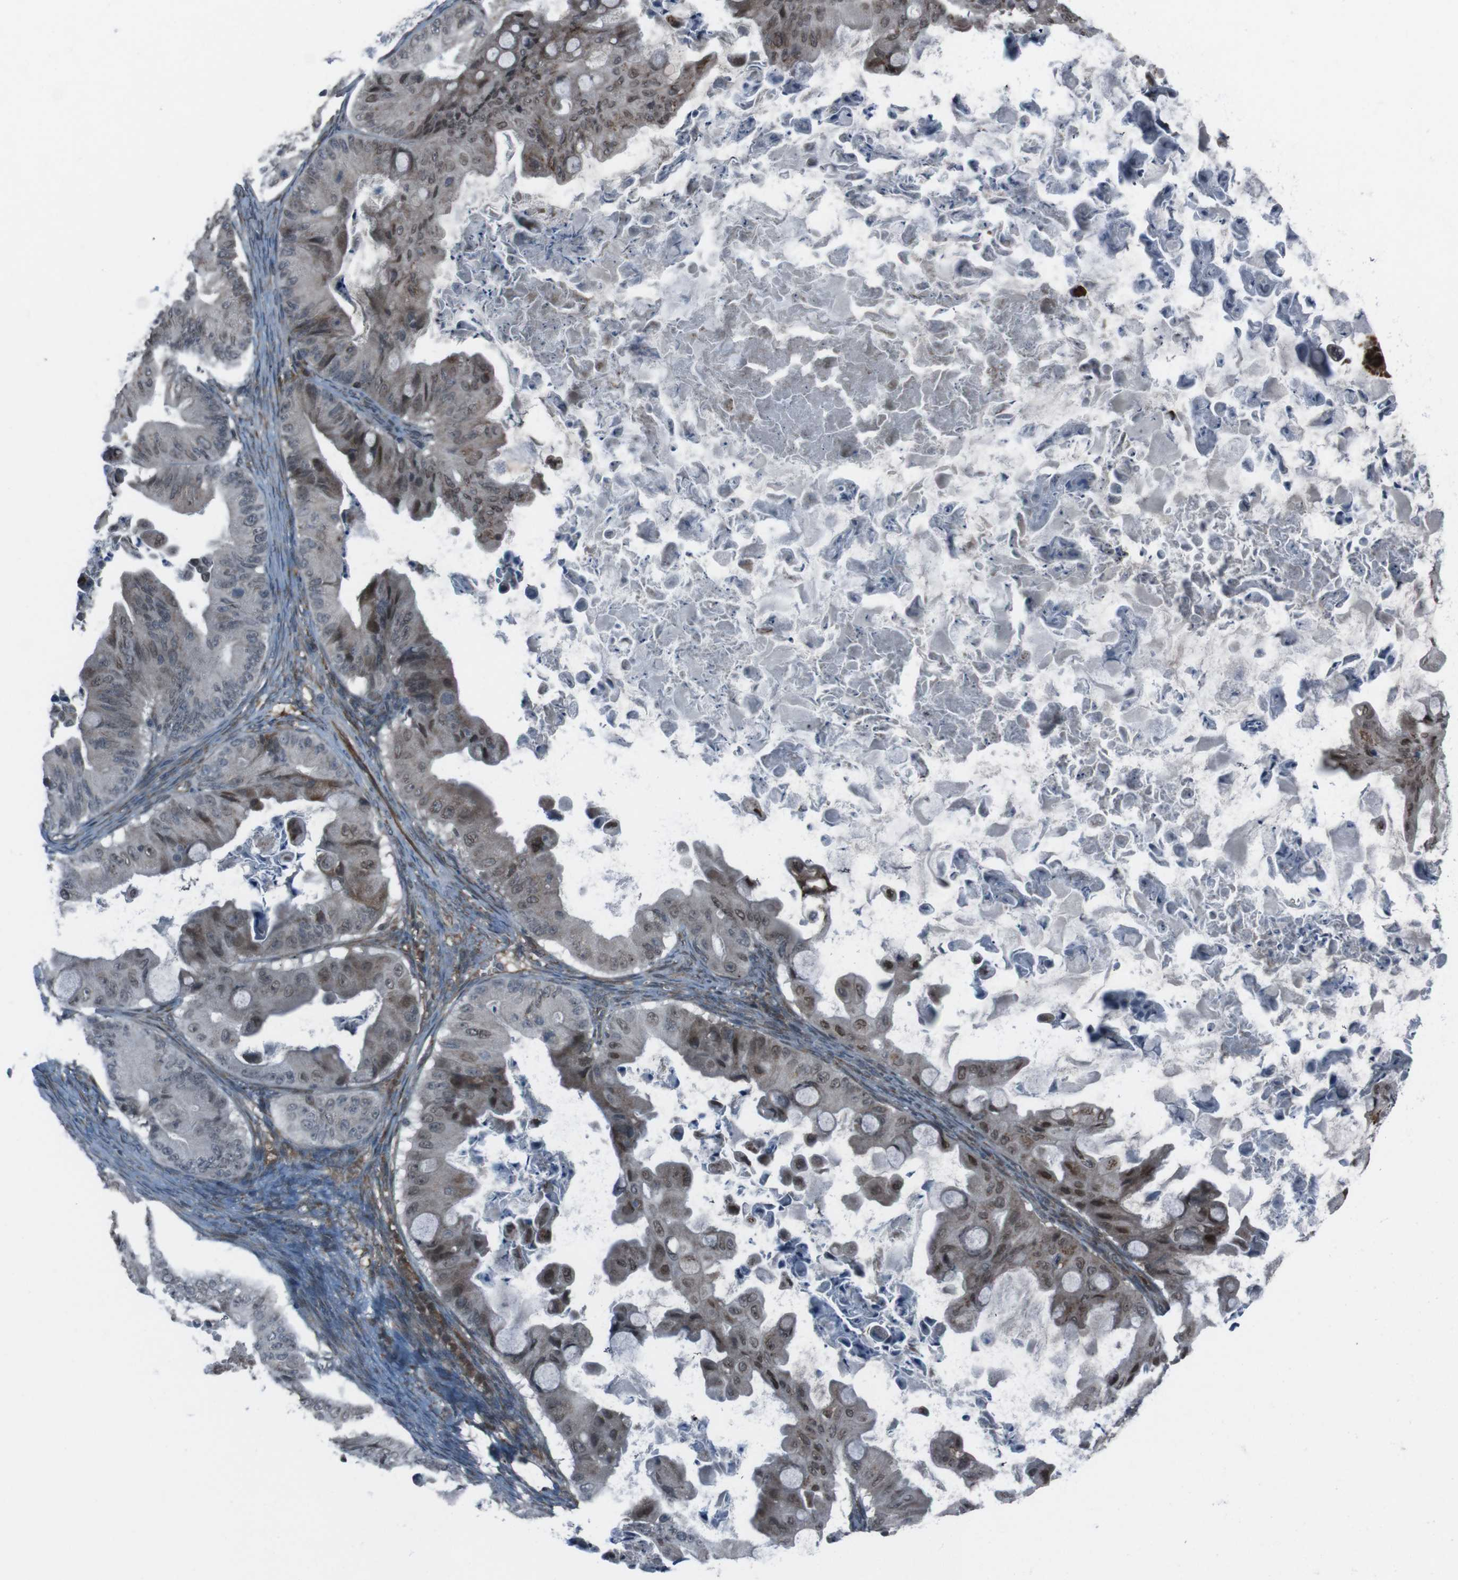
{"staining": {"intensity": "weak", "quantity": "25%-75%", "location": "cytoplasmic/membranous,nuclear"}, "tissue": "ovarian cancer", "cell_type": "Tumor cells", "image_type": "cancer", "snomed": [{"axis": "morphology", "description": "Cystadenocarcinoma, mucinous, NOS"}, {"axis": "topography", "description": "Ovary"}], "caption": "The immunohistochemical stain shows weak cytoplasmic/membranous and nuclear staining in tumor cells of ovarian cancer tissue.", "gene": "SS18L1", "patient": {"sex": "female", "age": 37}}